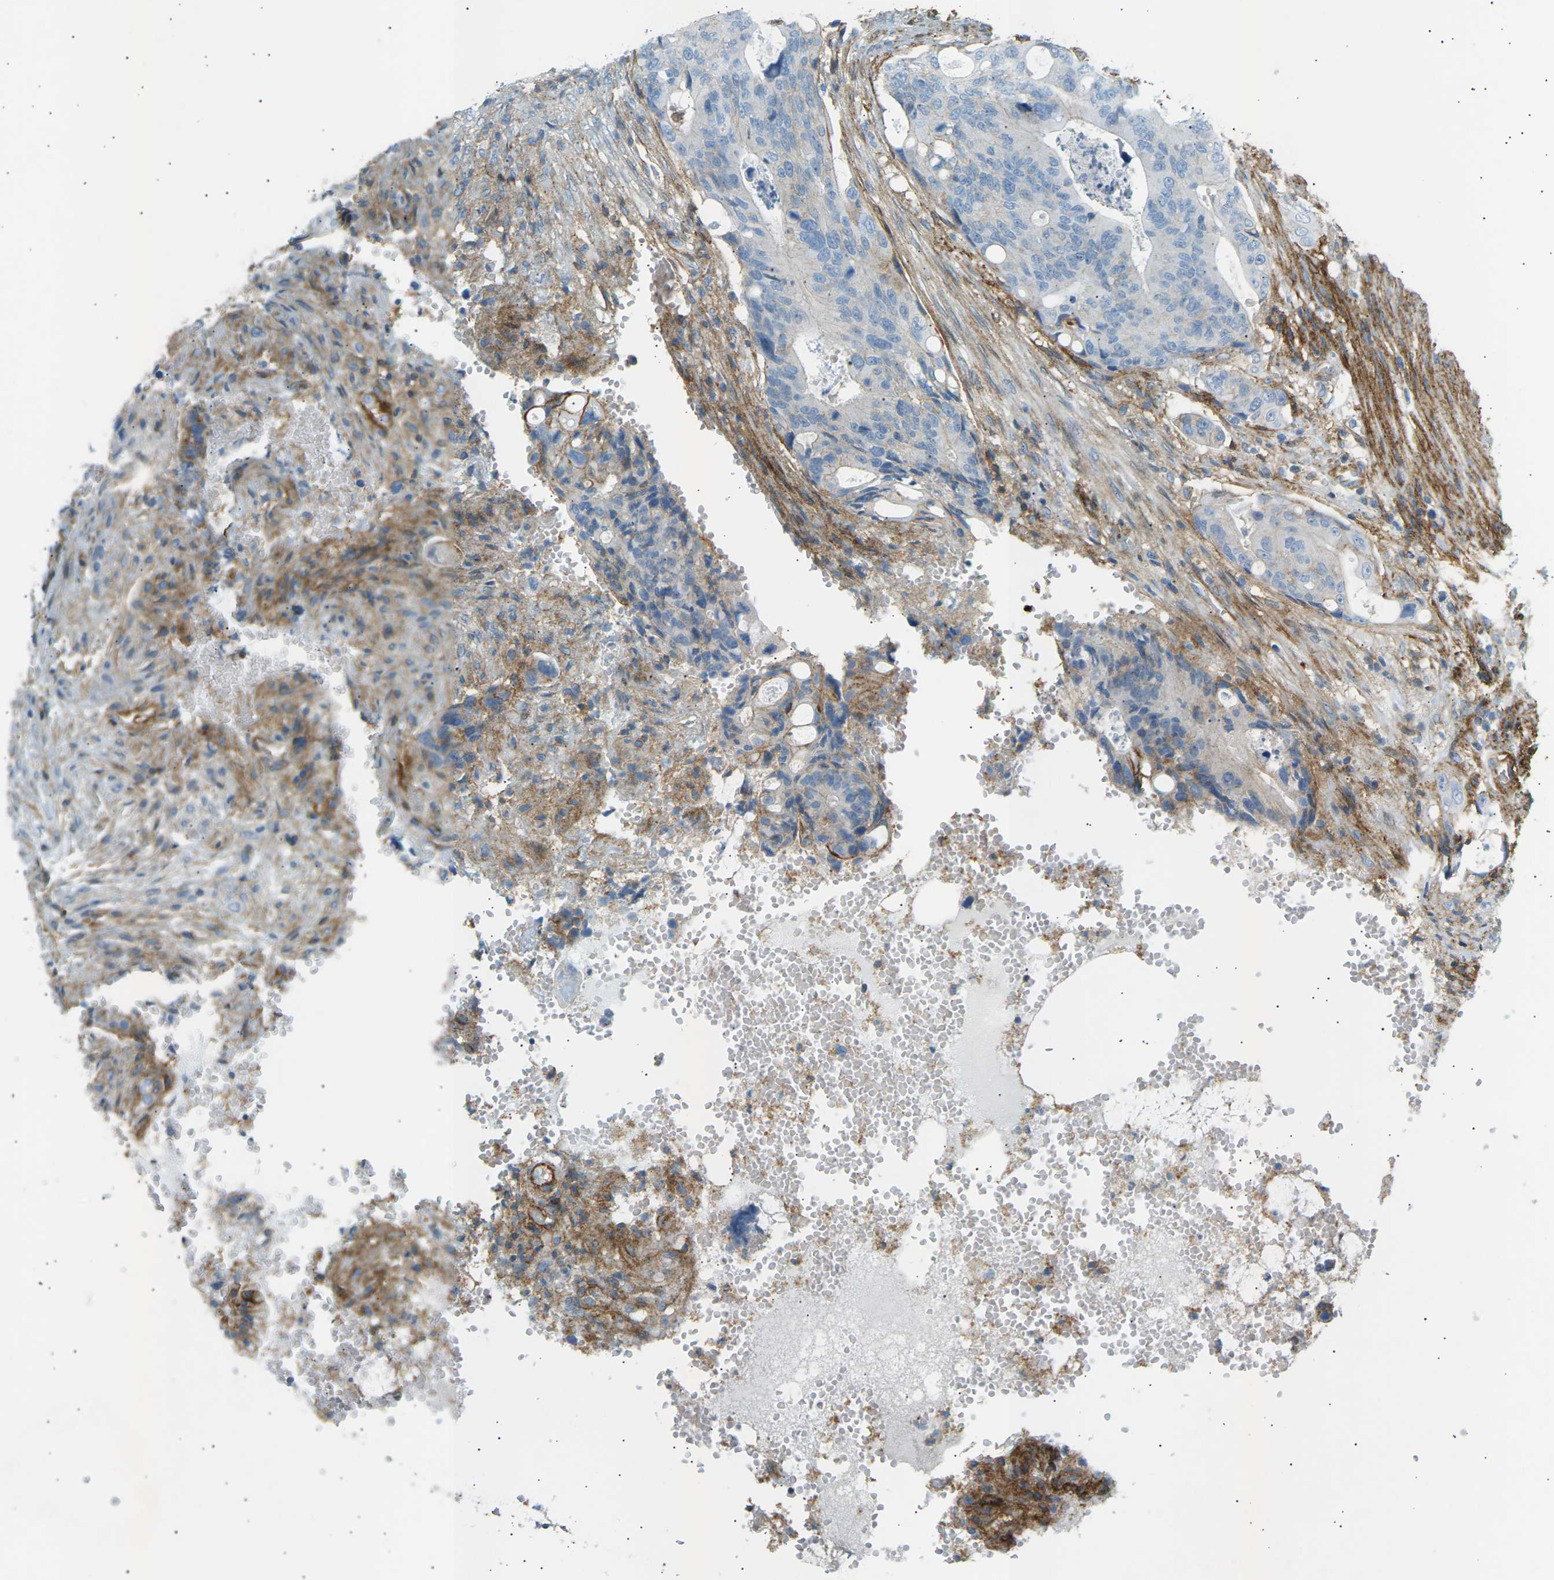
{"staining": {"intensity": "moderate", "quantity": "<25%", "location": "cytoplasmic/membranous"}, "tissue": "colorectal cancer", "cell_type": "Tumor cells", "image_type": "cancer", "snomed": [{"axis": "morphology", "description": "Adenocarcinoma, NOS"}, {"axis": "topography", "description": "Colon"}], "caption": "This is an image of IHC staining of colorectal cancer (adenocarcinoma), which shows moderate staining in the cytoplasmic/membranous of tumor cells.", "gene": "ATP2B4", "patient": {"sex": "female", "age": 57}}